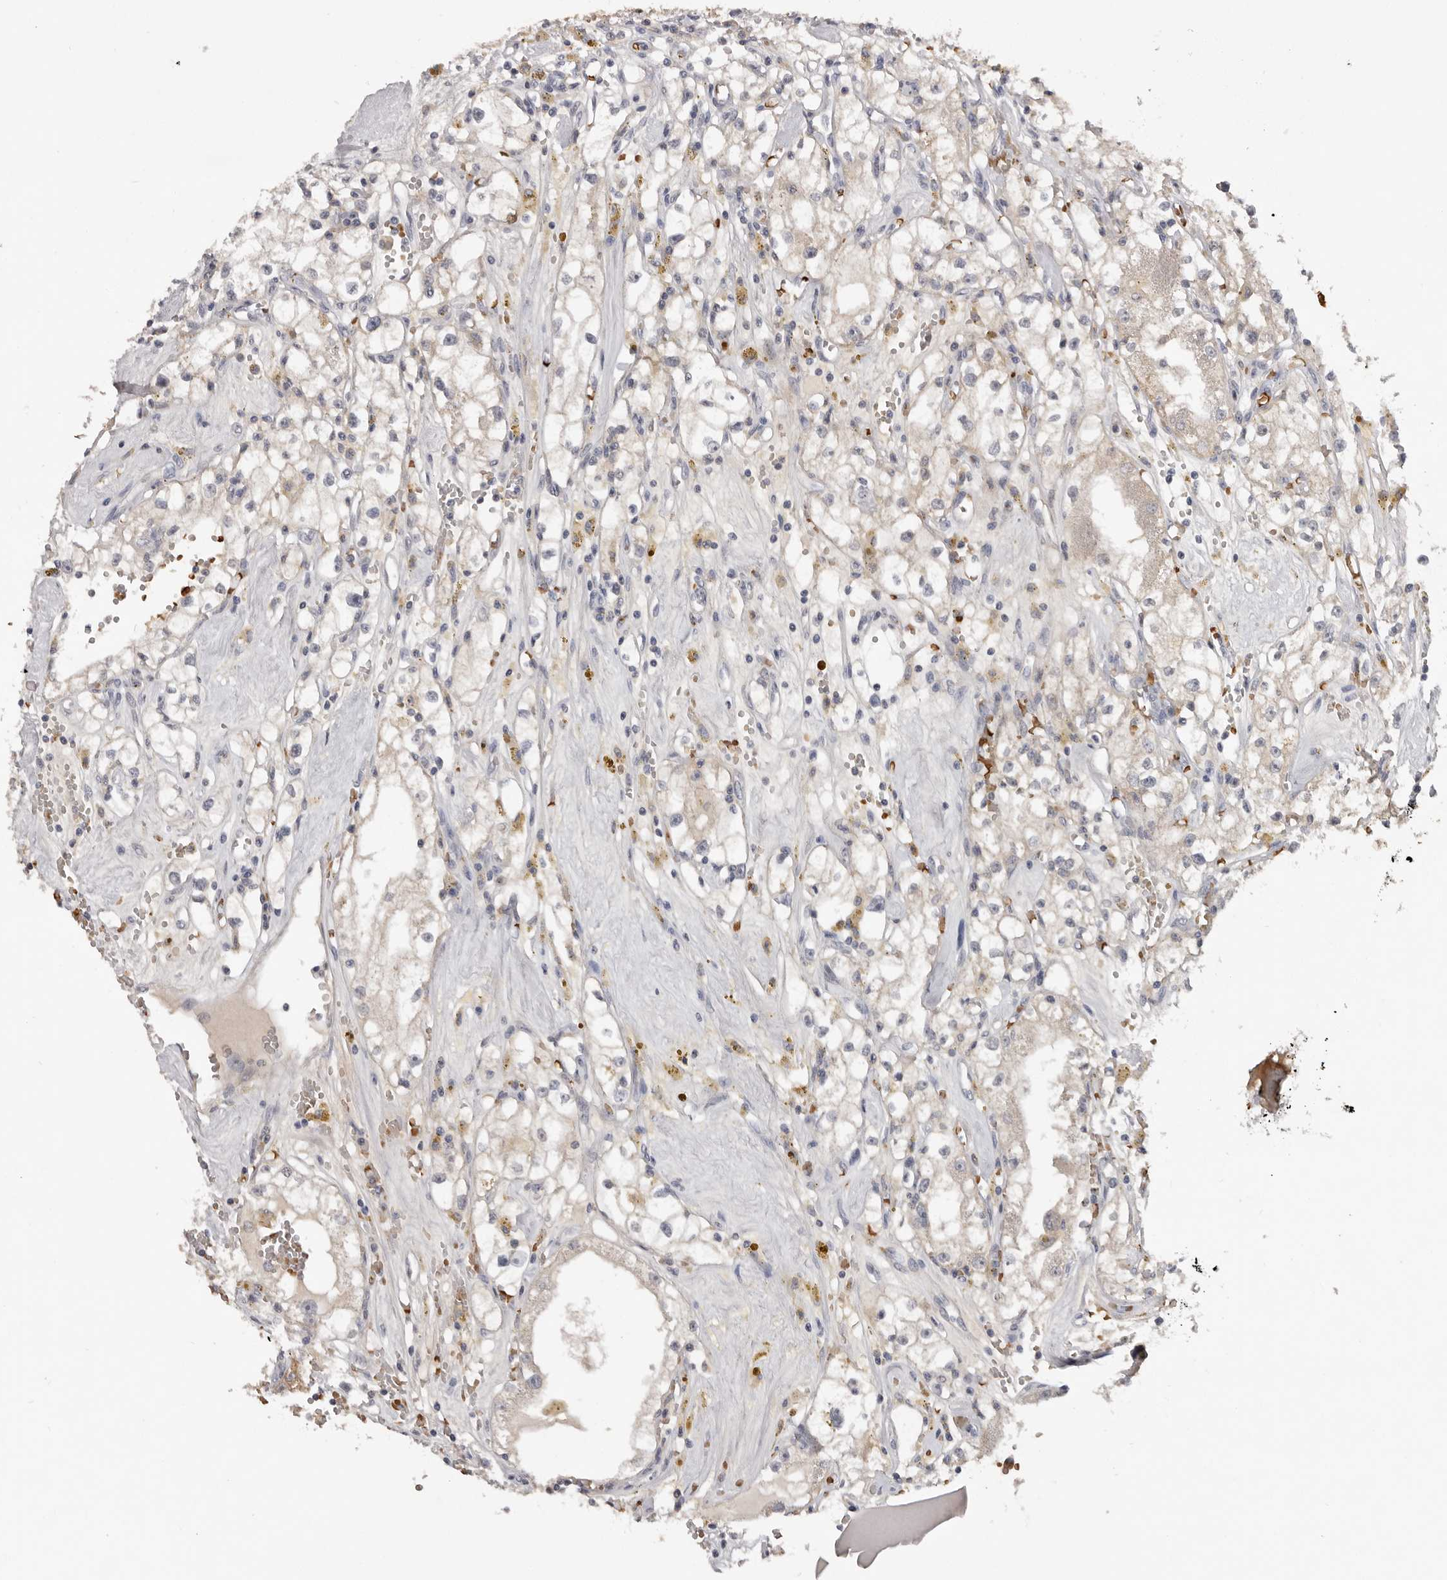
{"staining": {"intensity": "negative", "quantity": "none", "location": "none"}, "tissue": "renal cancer", "cell_type": "Tumor cells", "image_type": "cancer", "snomed": [{"axis": "morphology", "description": "Adenocarcinoma, NOS"}, {"axis": "topography", "description": "Kidney"}], "caption": "Image shows no protein positivity in tumor cells of renal adenocarcinoma tissue.", "gene": "TNR", "patient": {"sex": "male", "age": 56}}